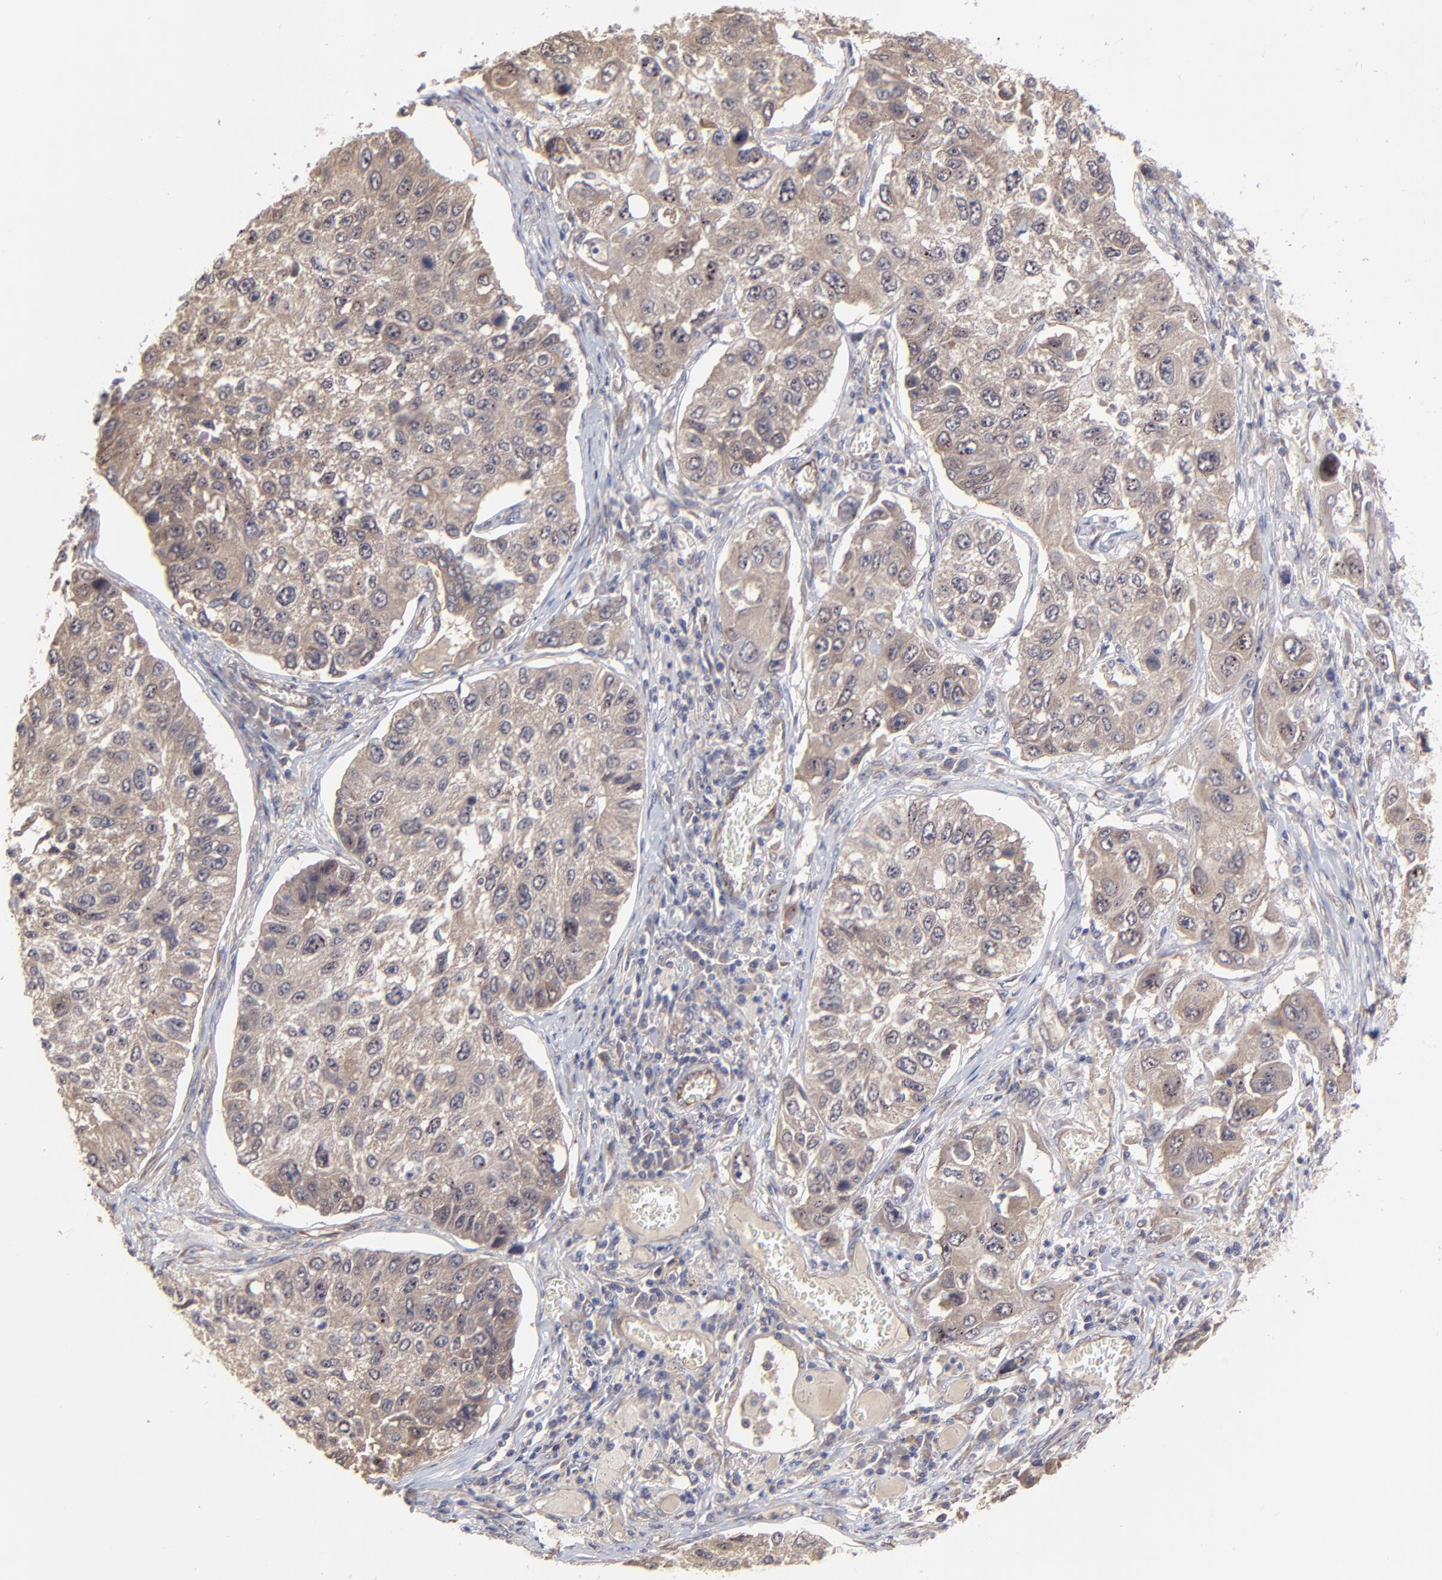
{"staining": {"intensity": "weak", "quantity": "25%-75%", "location": "cytoplasmic/membranous"}, "tissue": "lung cancer", "cell_type": "Tumor cells", "image_type": "cancer", "snomed": [{"axis": "morphology", "description": "Squamous cell carcinoma, NOS"}, {"axis": "topography", "description": "Lung"}], "caption": "This histopathology image exhibits immunohistochemistry staining of lung cancer (squamous cell carcinoma), with low weak cytoplasmic/membranous staining in about 25%-75% of tumor cells.", "gene": "ZNF780B", "patient": {"sex": "male", "age": 71}}